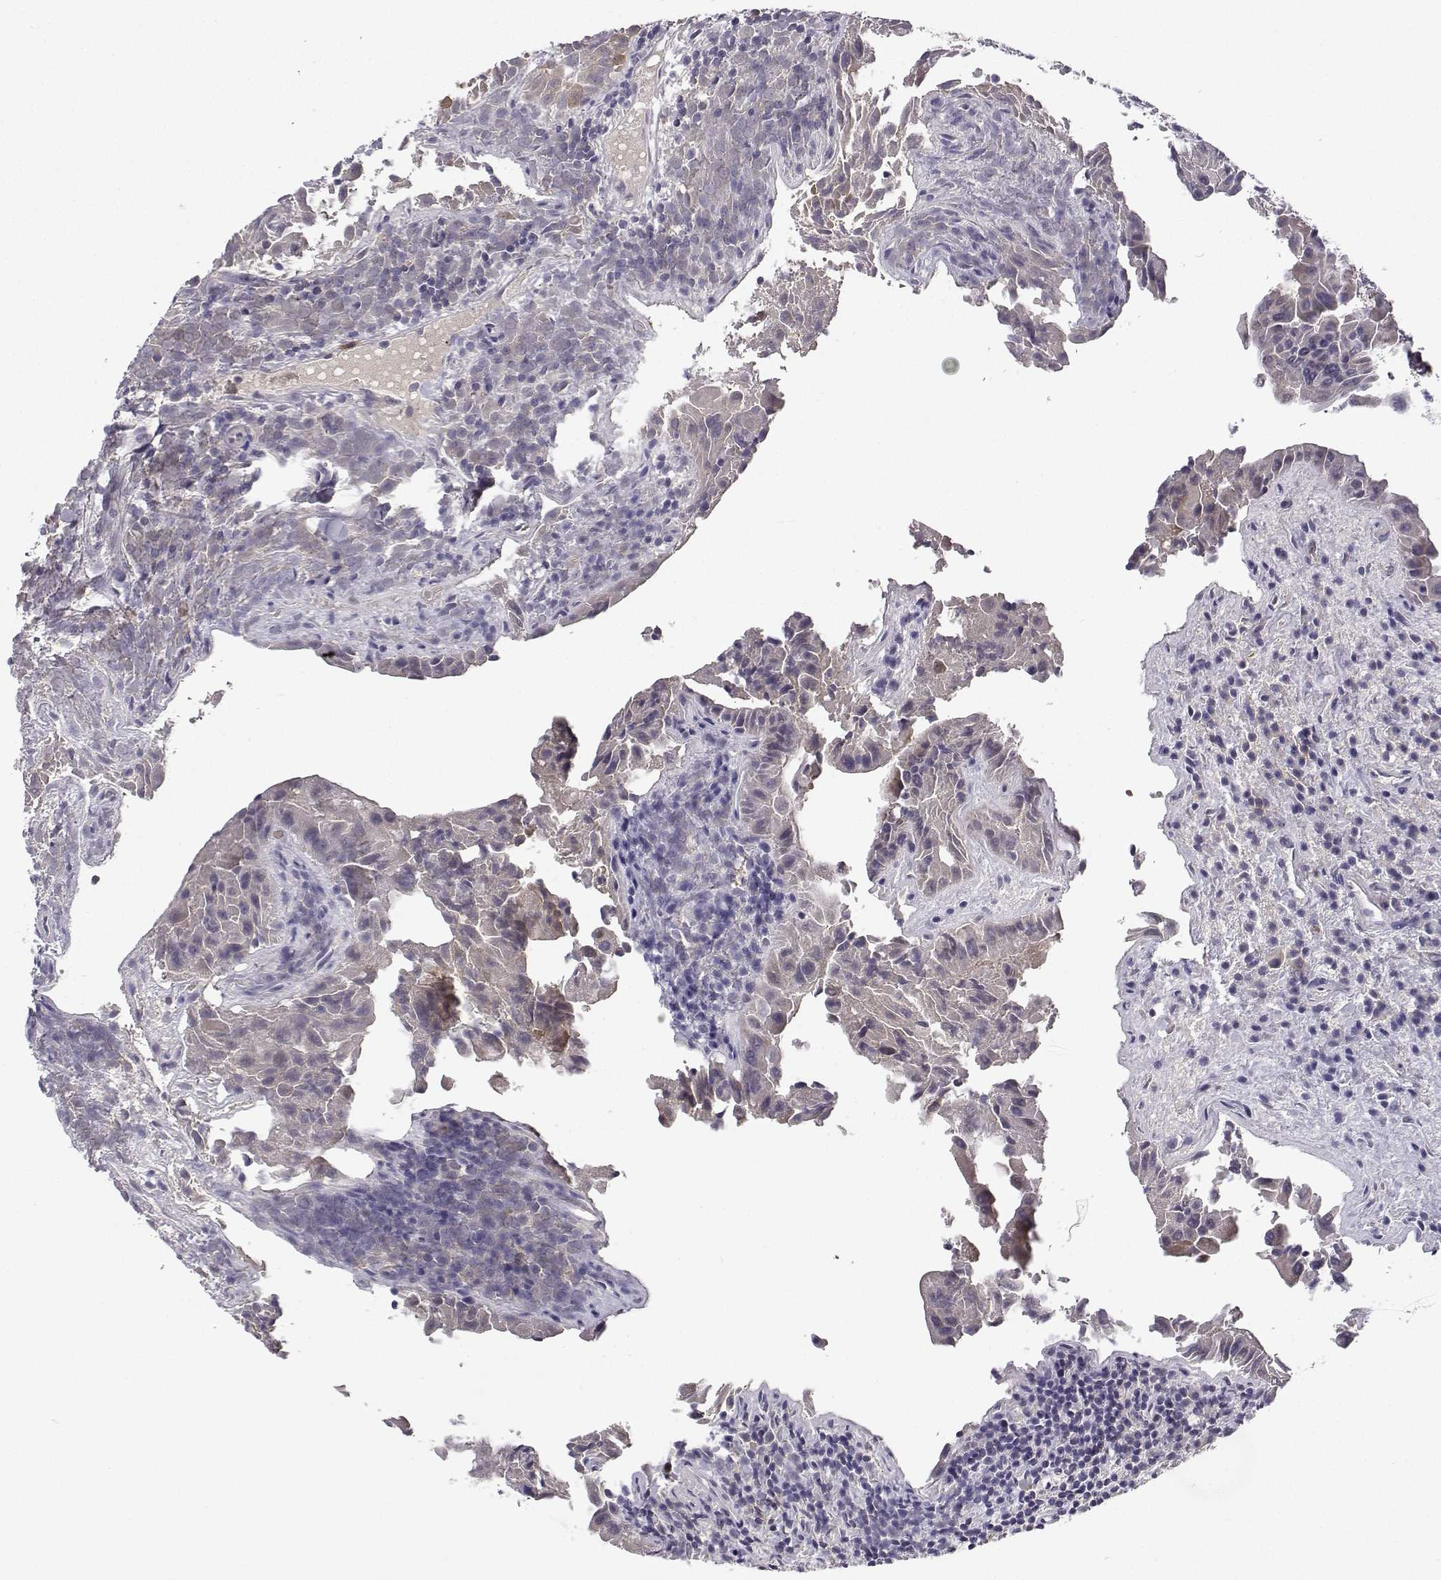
{"staining": {"intensity": "negative", "quantity": "none", "location": "none"}, "tissue": "thyroid cancer", "cell_type": "Tumor cells", "image_type": "cancer", "snomed": [{"axis": "morphology", "description": "Papillary adenocarcinoma, NOS"}, {"axis": "topography", "description": "Thyroid gland"}], "caption": "A high-resolution histopathology image shows immunohistochemistry (IHC) staining of thyroid papillary adenocarcinoma, which displays no significant expression in tumor cells.", "gene": "PHGDH", "patient": {"sex": "female", "age": 37}}